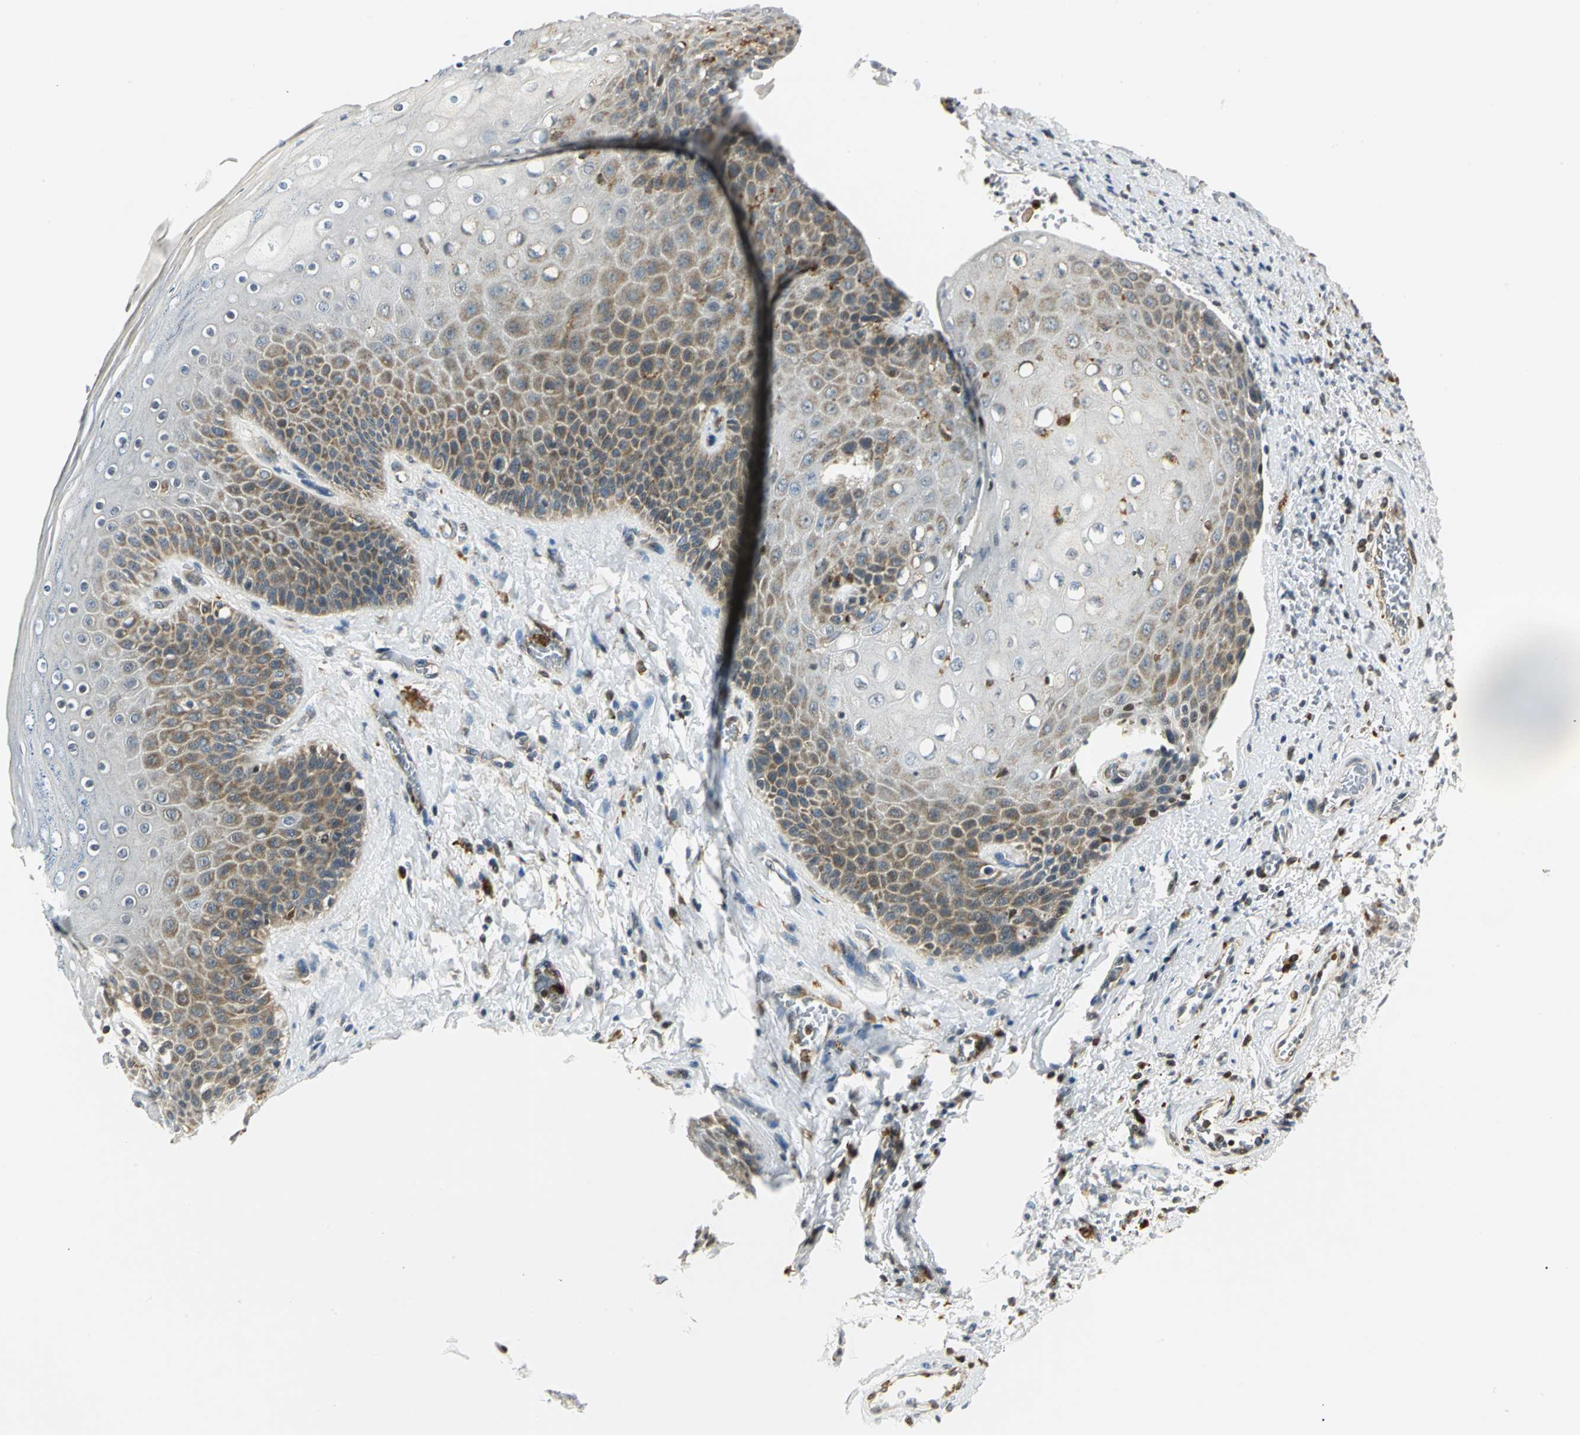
{"staining": {"intensity": "moderate", "quantity": "25%-75%", "location": "cytoplasmic/membranous"}, "tissue": "skin", "cell_type": "Epidermal cells", "image_type": "normal", "snomed": [{"axis": "morphology", "description": "Normal tissue, NOS"}, {"axis": "topography", "description": "Anal"}], "caption": "DAB (3,3'-diaminobenzidine) immunohistochemical staining of unremarkable skin demonstrates moderate cytoplasmic/membranous protein expression in about 25%-75% of epidermal cells. The protein is stained brown, and the nuclei are stained in blue (DAB IHC with brightfield microscopy, high magnification).", "gene": "USP40", "patient": {"sex": "female", "age": 46}}